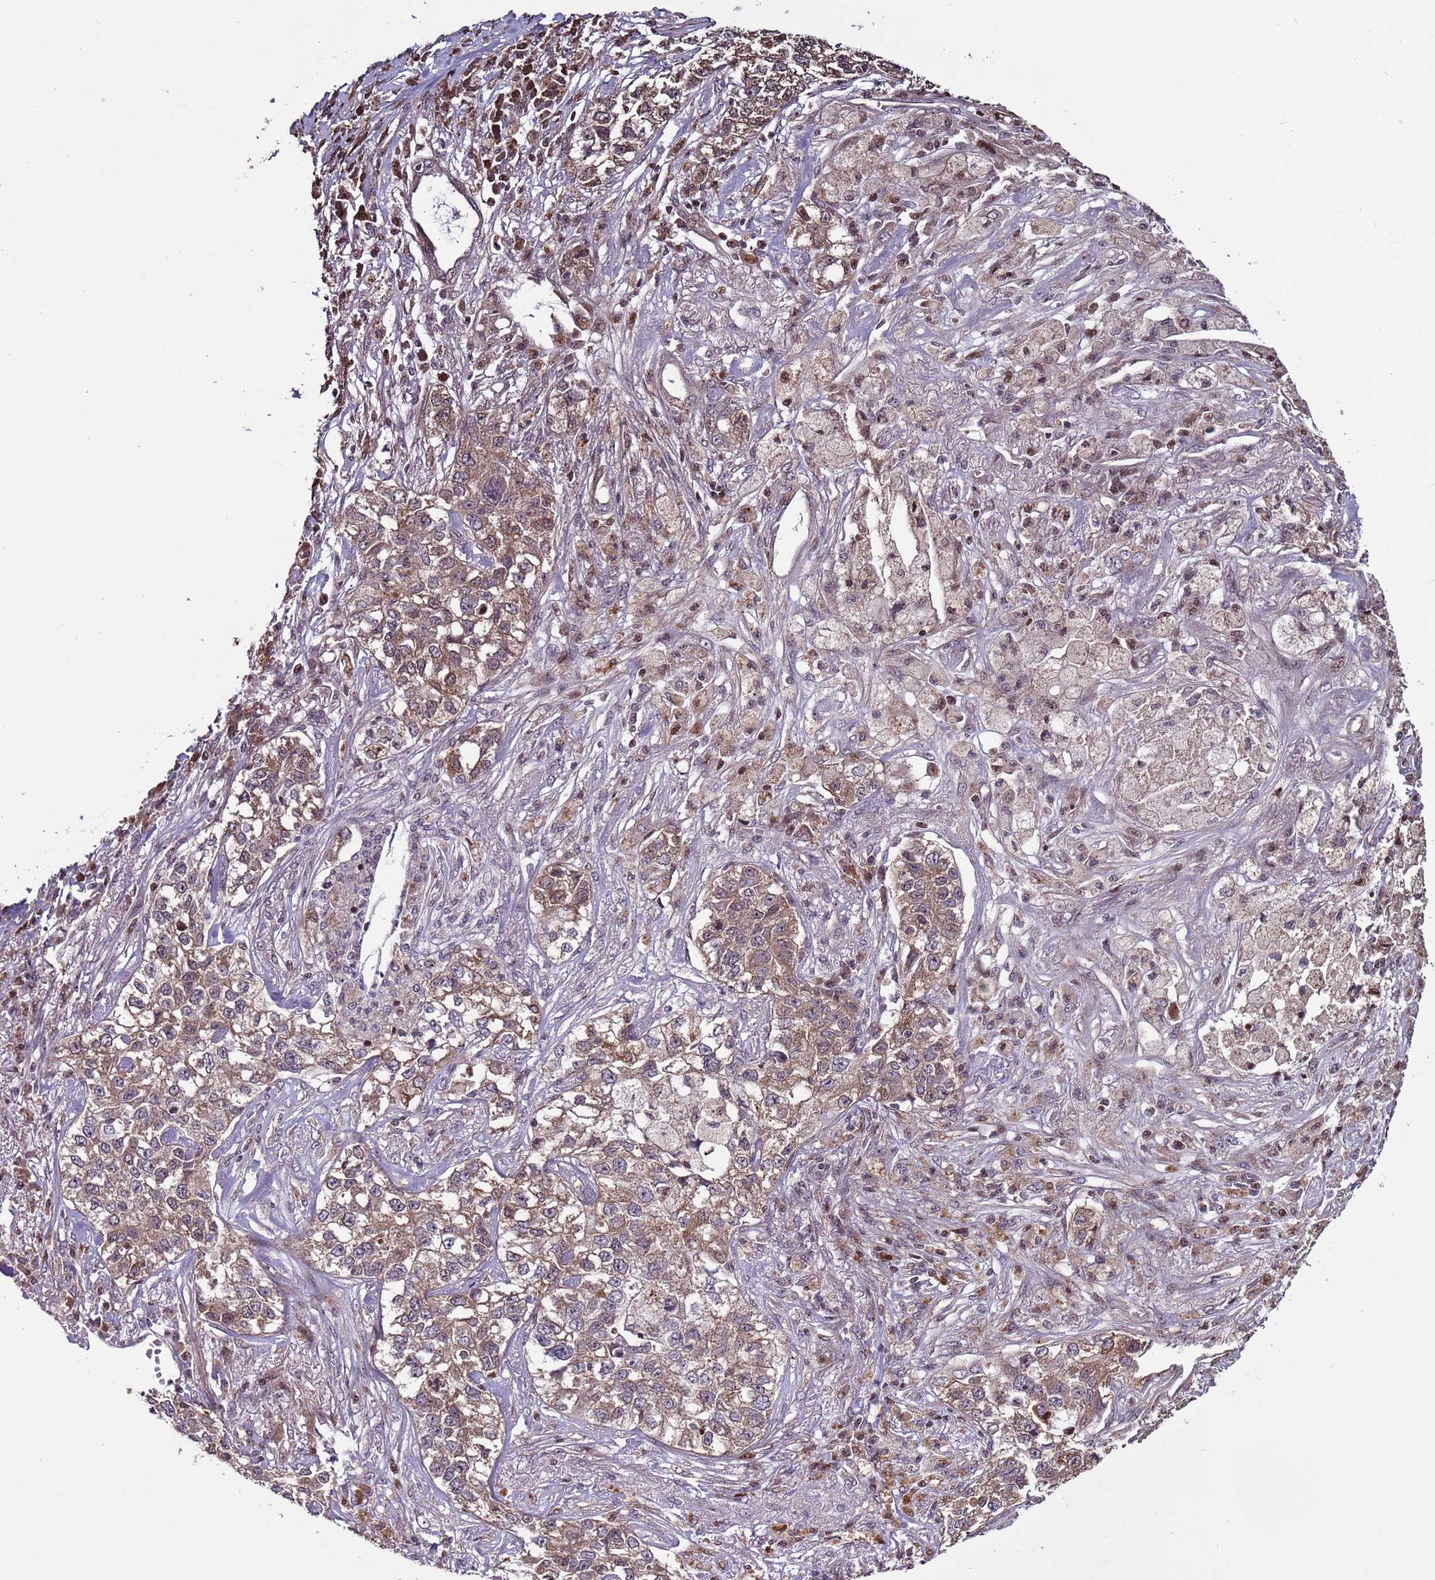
{"staining": {"intensity": "moderate", "quantity": "25%-75%", "location": "cytoplasmic/membranous"}, "tissue": "lung cancer", "cell_type": "Tumor cells", "image_type": "cancer", "snomed": [{"axis": "morphology", "description": "Adenocarcinoma, NOS"}, {"axis": "topography", "description": "Lung"}], "caption": "This image shows immunohistochemistry staining of lung cancer (adenocarcinoma), with medium moderate cytoplasmic/membranous staining in approximately 25%-75% of tumor cells.", "gene": "HGH1", "patient": {"sex": "male", "age": 49}}